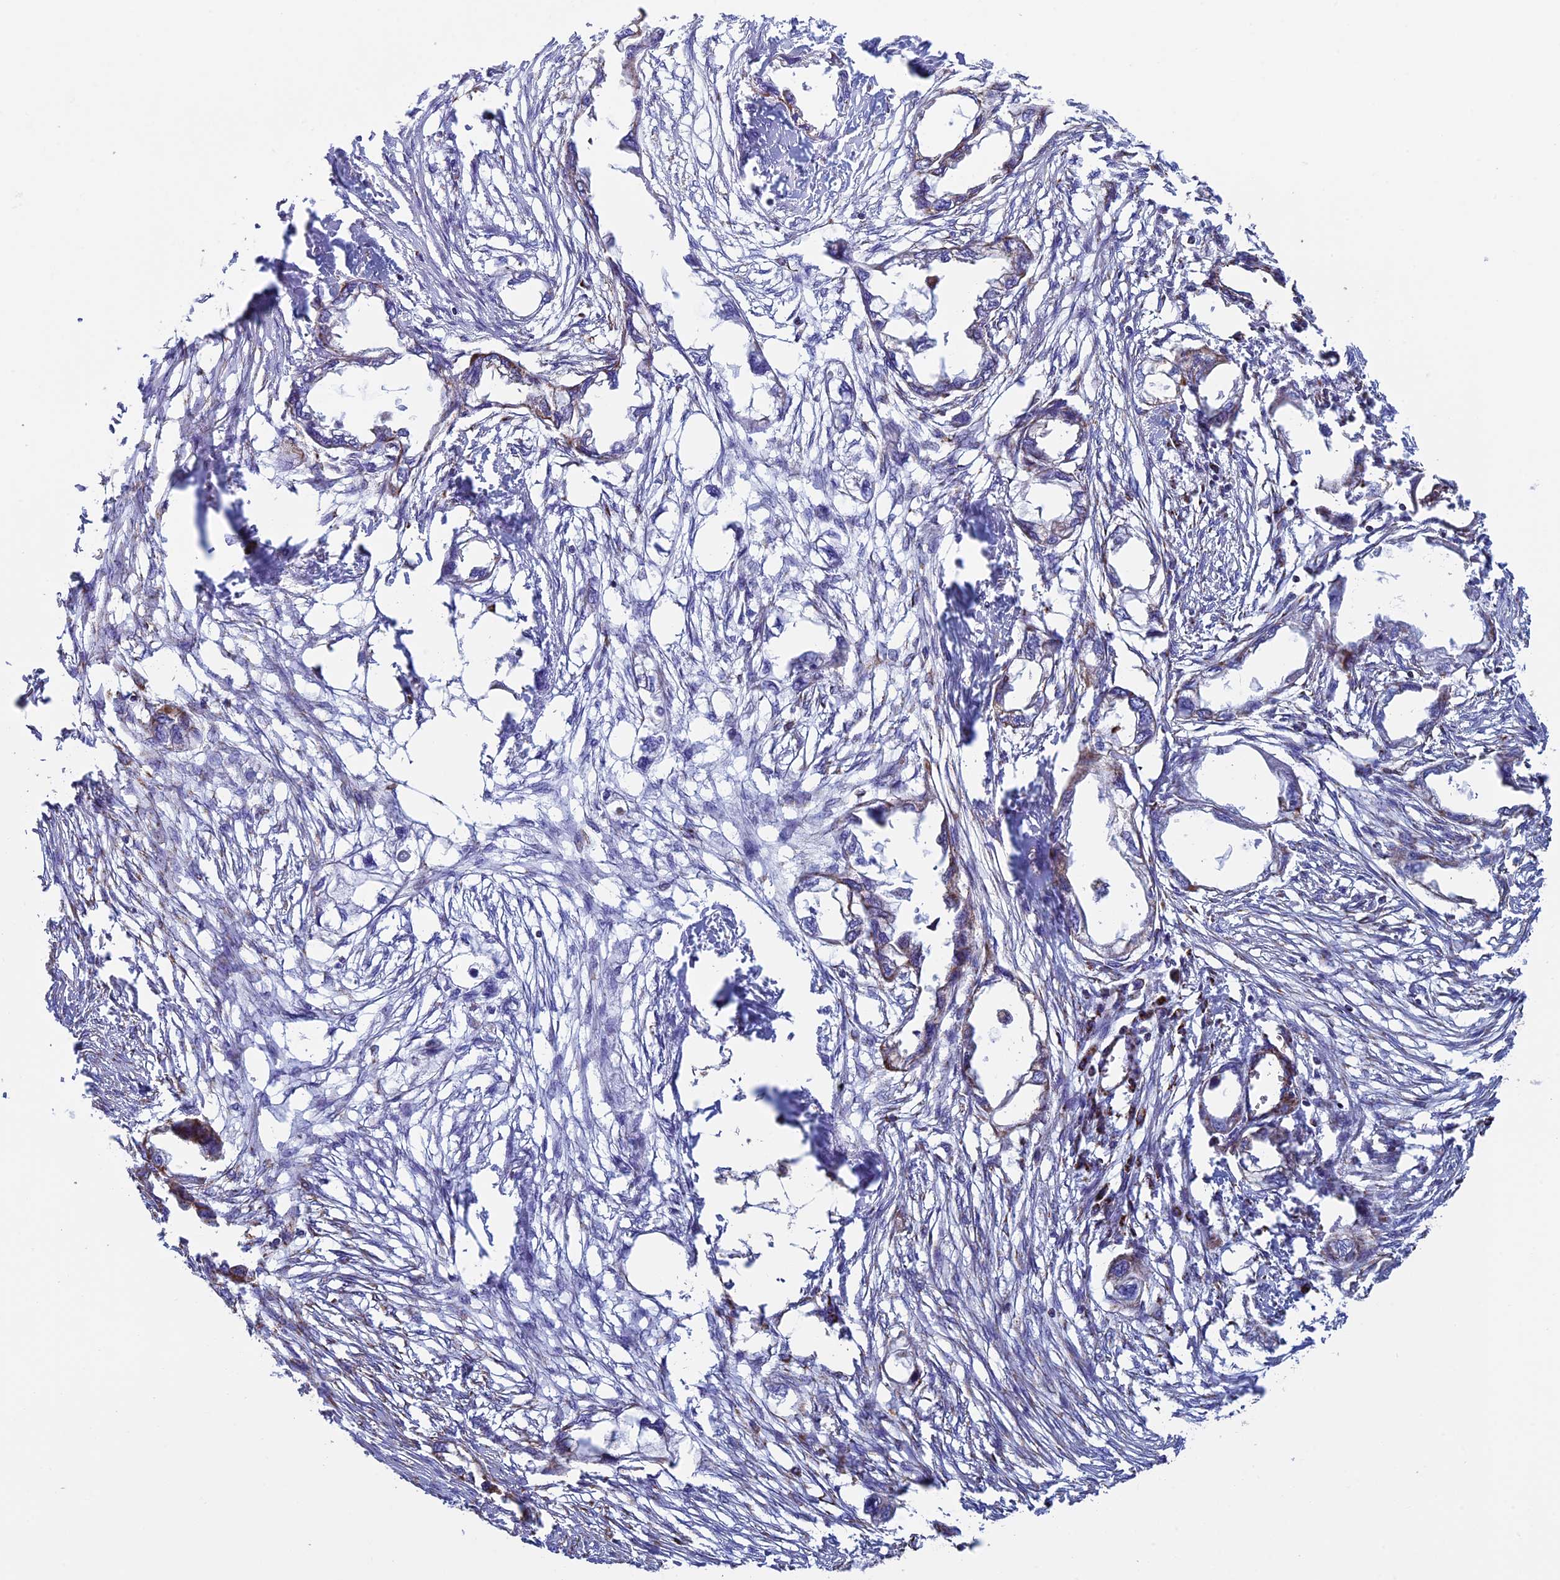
{"staining": {"intensity": "weak", "quantity": "<25%", "location": "cytoplasmic/membranous"}, "tissue": "endometrial cancer", "cell_type": "Tumor cells", "image_type": "cancer", "snomed": [{"axis": "morphology", "description": "Adenocarcinoma, NOS"}, {"axis": "morphology", "description": "Adenocarcinoma, metastatic, NOS"}, {"axis": "topography", "description": "Adipose tissue"}, {"axis": "topography", "description": "Endometrium"}], "caption": "A micrograph of endometrial cancer (adenocarcinoma) stained for a protein displays no brown staining in tumor cells. The staining was performed using DAB (3,3'-diaminobenzidine) to visualize the protein expression in brown, while the nuclei were stained in blue with hematoxylin (Magnification: 20x).", "gene": "UQCRFS1", "patient": {"sex": "female", "age": 67}}